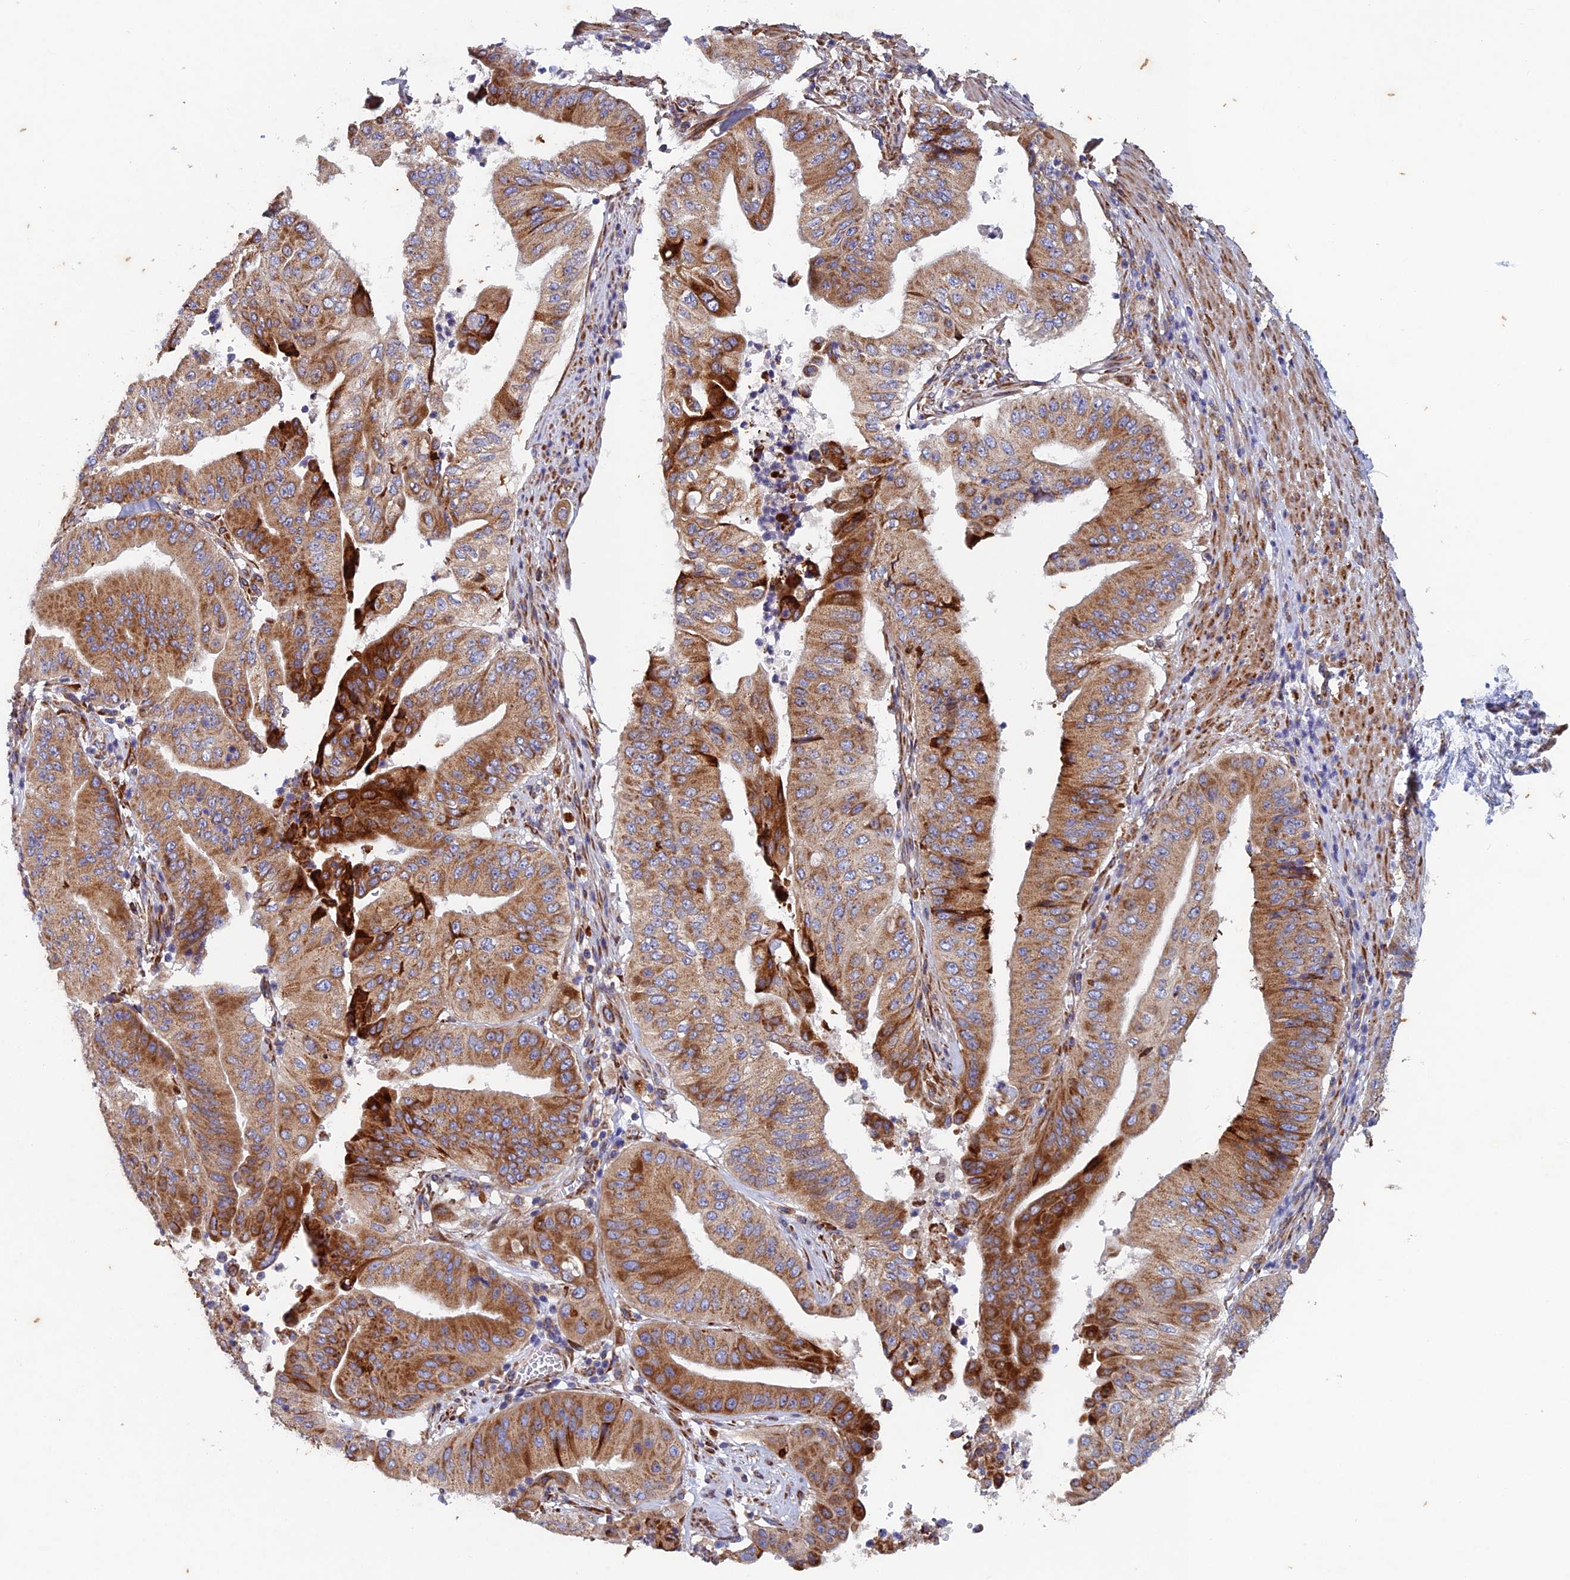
{"staining": {"intensity": "strong", "quantity": ">75%", "location": "cytoplasmic/membranous"}, "tissue": "pancreatic cancer", "cell_type": "Tumor cells", "image_type": "cancer", "snomed": [{"axis": "morphology", "description": "Adenocarcinoma, NOS"}, {"axis": "topography", "description": "Pancreas"}], "caption": "Tumor cells demonstrate strong cytoplasmic/membranous expression in approximately >75% of cells in pancreatic adenocarcinoma.", "gene": "AP4S1", "patient": {"sex": "female", "age": 77}}